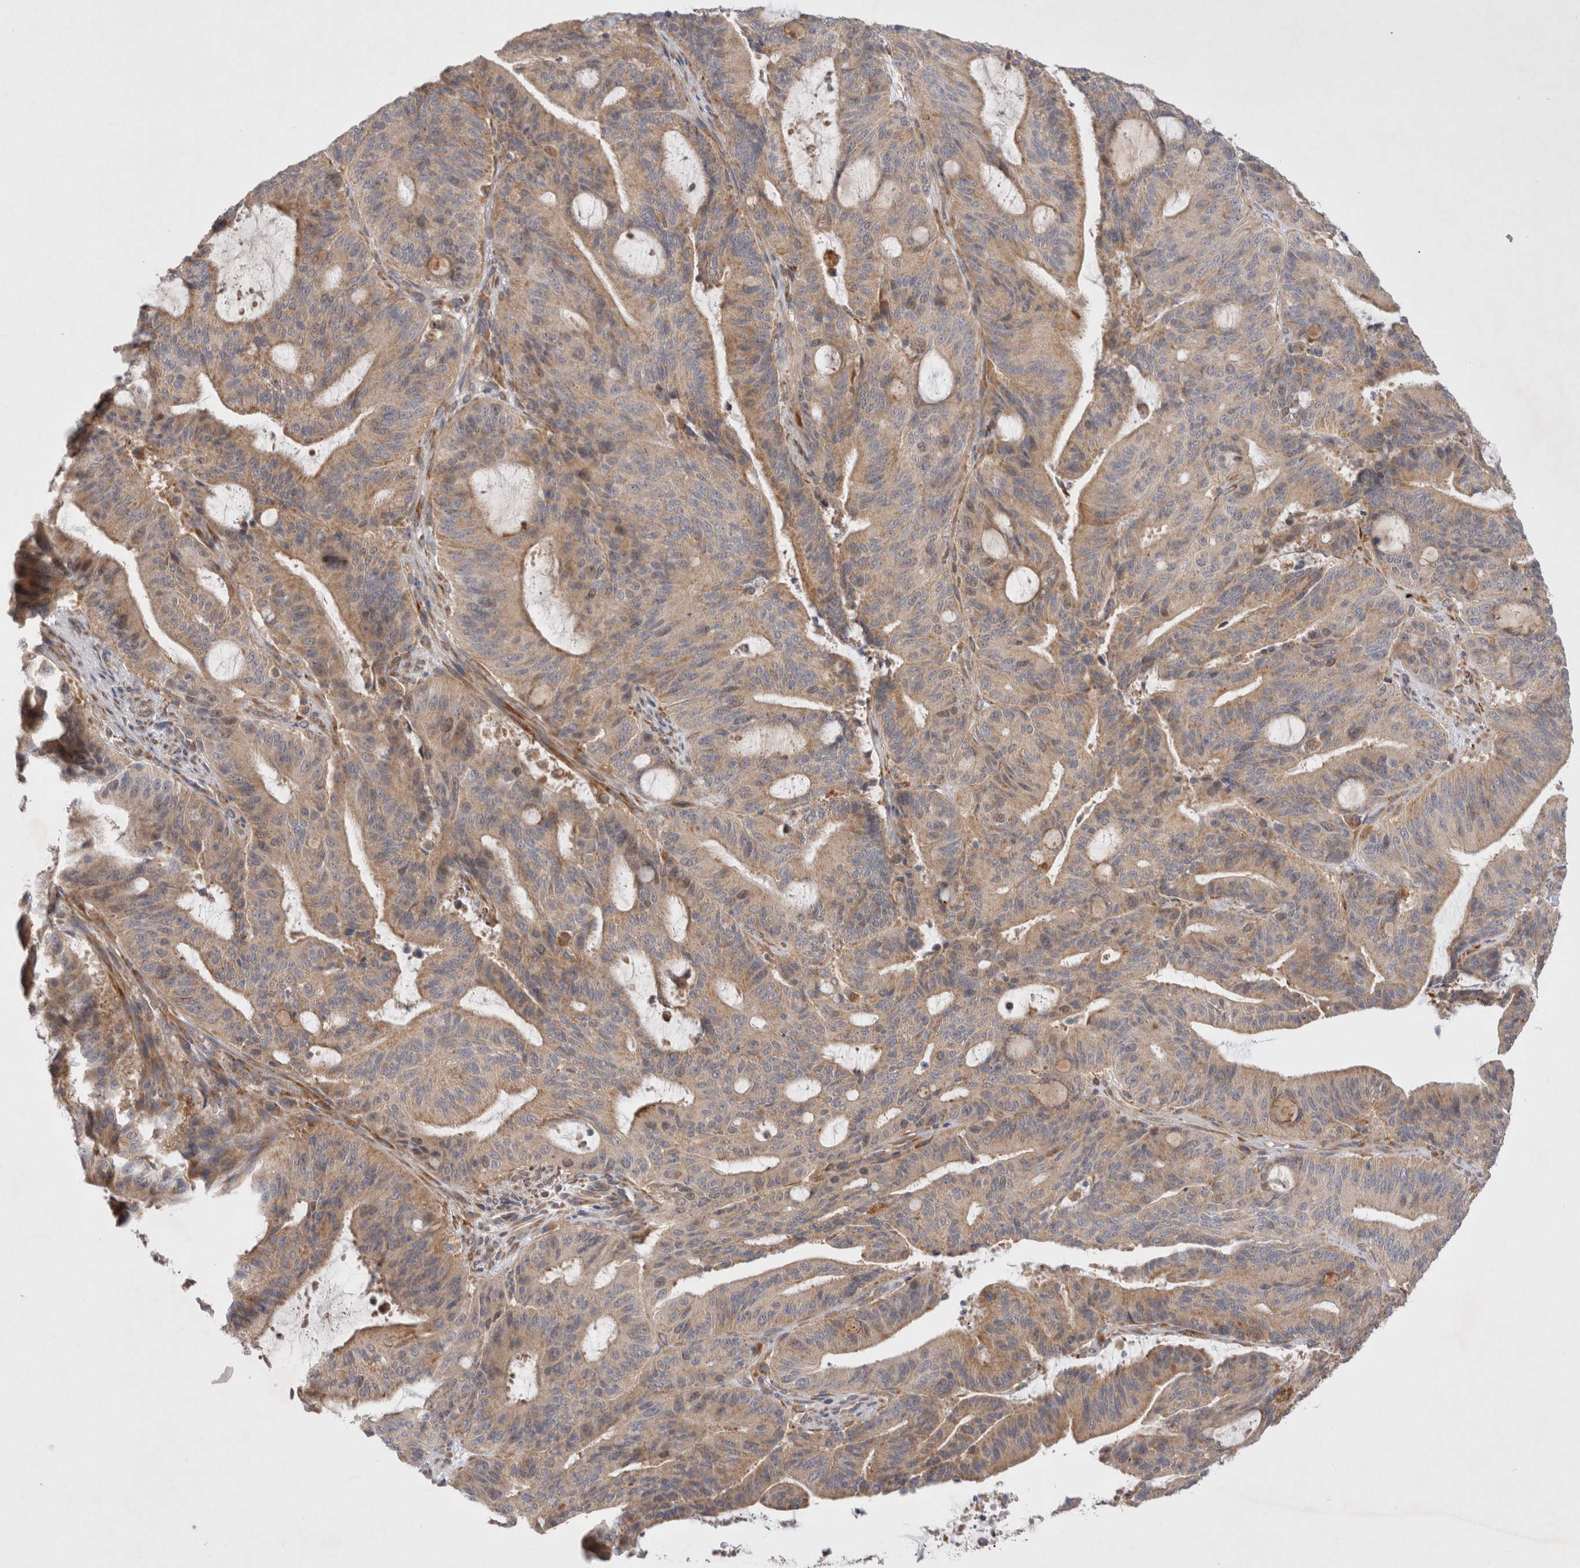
{"staining": {"intensity": "moderate", "quantity": ">75%", "location": "cytoplasmic/membranous"}, "tissue": "liver cancer", "cell_type": "Tumor cells", "image_type": "cancer", "snomed": [{"axis": "morphology", "description": "Normal tissue, NOS"}, {"axis": "morphology", "description": "Cholangiocarcinoma"}, {"axis": "topography", "description": "Liver"}, {"axis": "topography", "description": "Peripheral nerve tissue"}], "caption": "Liver cancer (cholangiocarcinoma) tissue reveals moderate cytoplasmic/membranous staining in about >75% of tumor cells, visualized by immunohistochemistry.", "gene": "NPC1", "patient": {"sex": "female", "age": 73}}